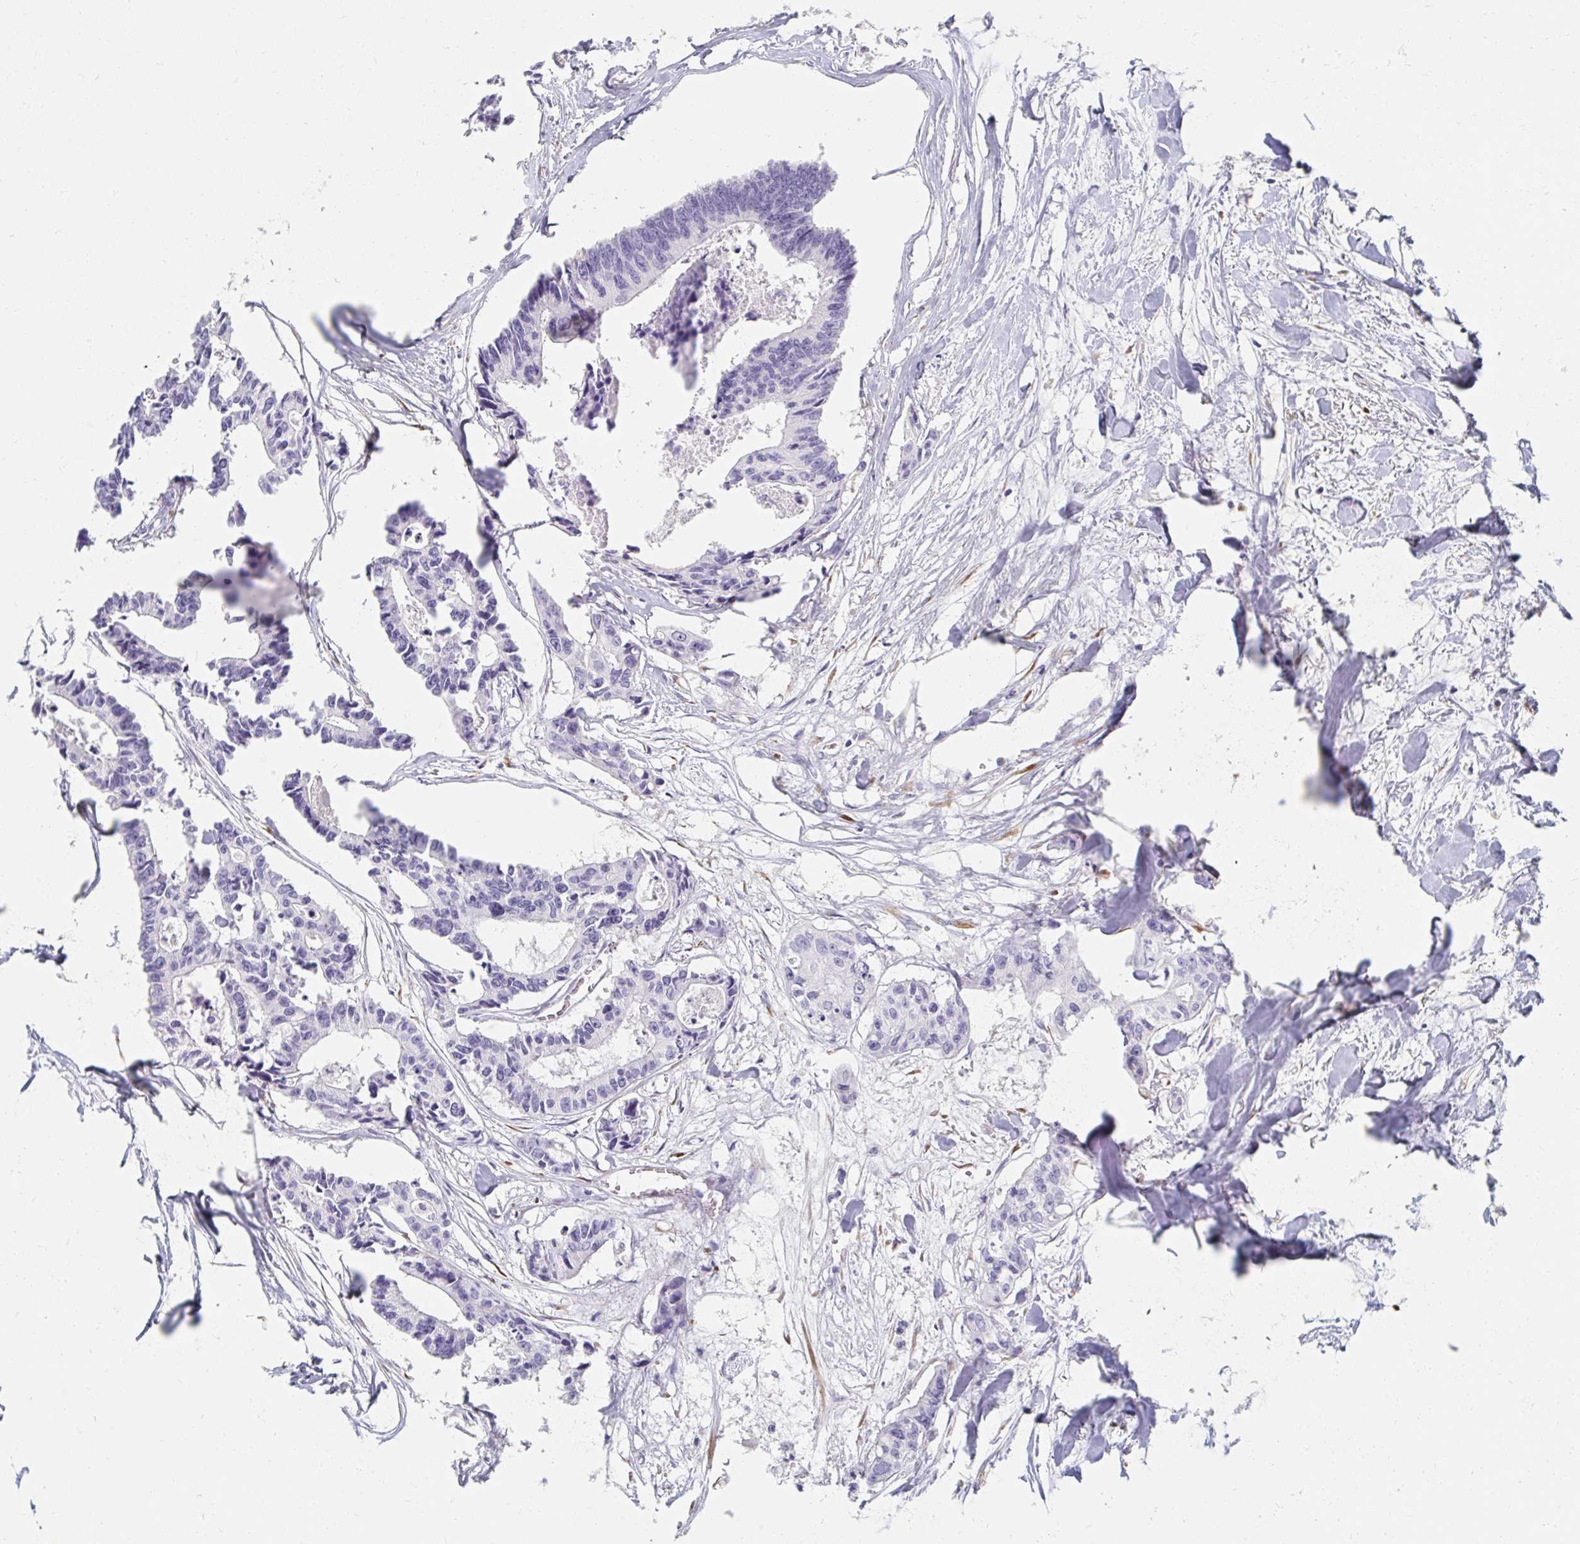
{"staining": {"intensity": "negative", "quantity": "none", "location": "none"}, "tissue": "colorectal cancer", "cell_type": "Tumor cells", "image_type": "cancer", "snomed": [{"axis": "morphology", "description": "Adenocarcinoma, NOS"}, {"axis": "topography", "description": "Rectum"}], "caption": "Immunohistochemistry (IHC) photomicrograph of neoplastic tissue: adenocarcinoma (colorectal) stained with DAB exhibits no significant protein positivity in tumor cells.", "gene": "MYLK2", "patient": {"sex": "male", "age": 57}}